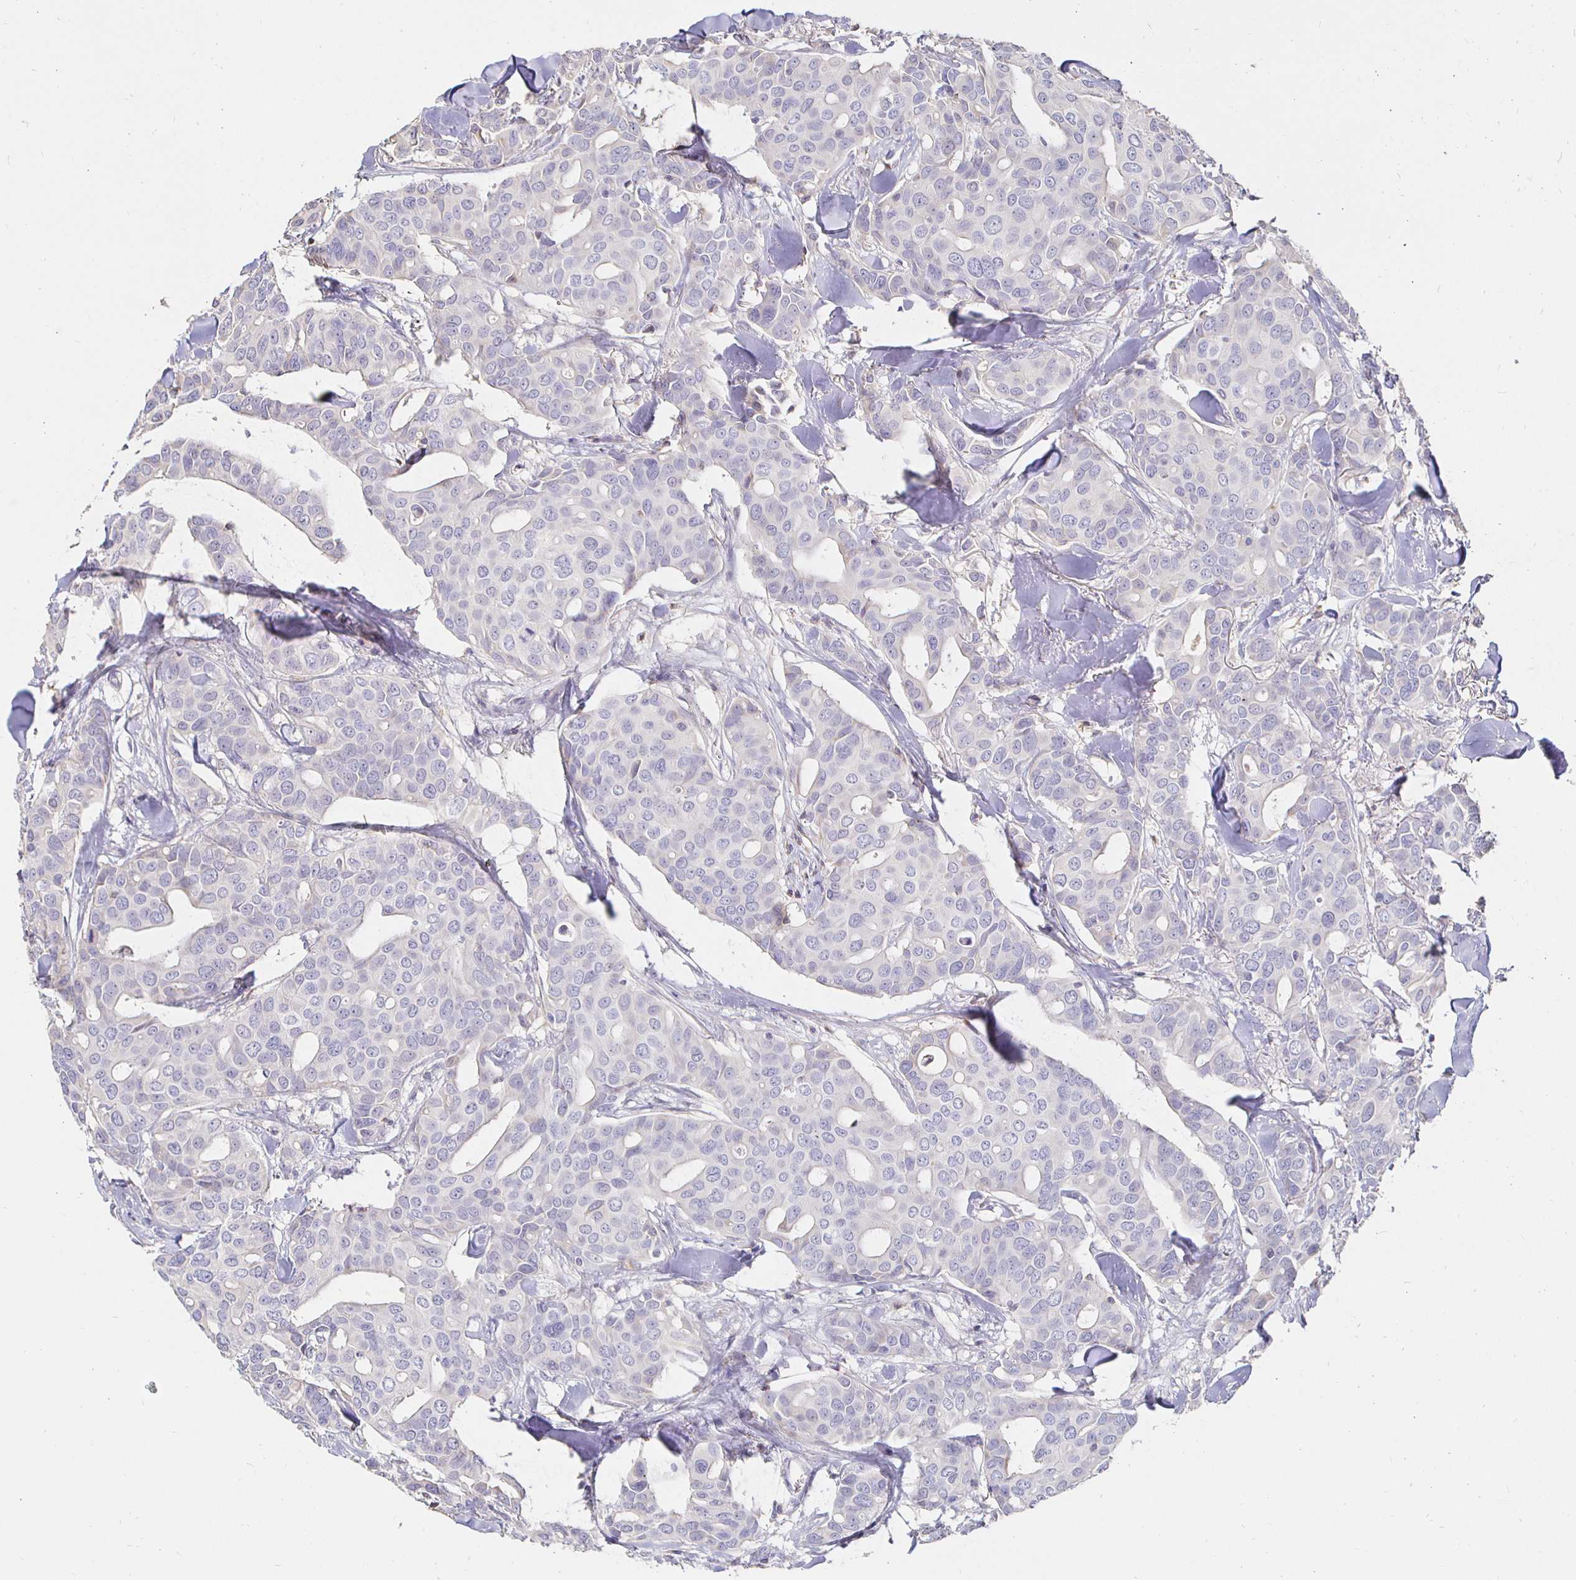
{"staining": {"intensity": "negative", "quantity": "none", "location": "none"}, "tissue": "breast cancer", "cell_type": "Tumor cells", "image_type": "cancer", "snomed": [{"axis": "morphology", "description": "Duct carcinoma"}, {"axis": "topography", "description": "Breast"}], "caption": "Photomicrograph shows no protein staining in tumor cells of breast cancer tissue.", "gene": "CXCR3", "patient": {"sex": "female", "age": 54}}